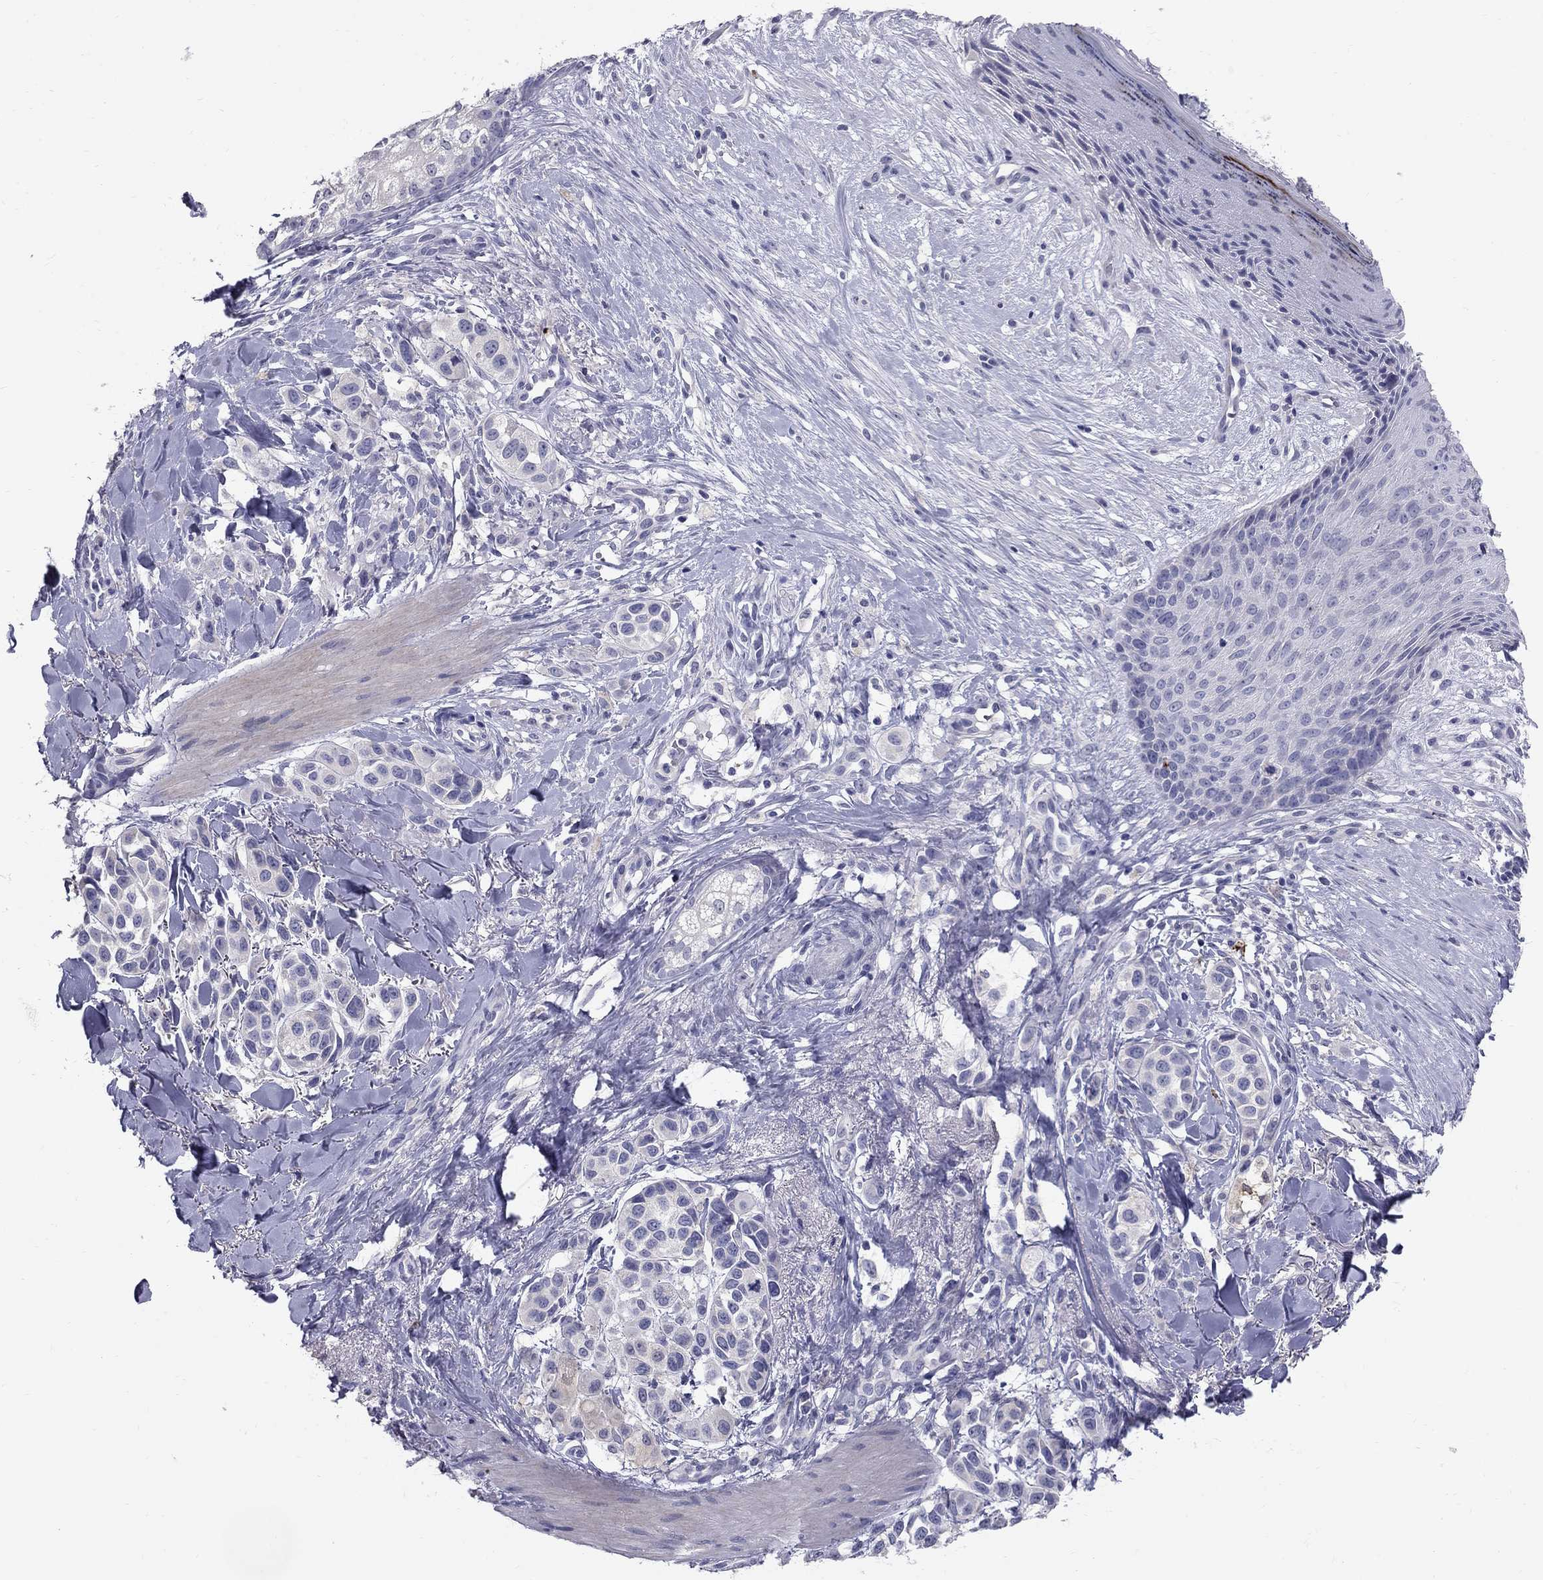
{"staining": {"intensity": "negative", "quantity": "none", "location": "none"}, "tissue": "melanoma", "cell_type": "Tumor cells", "image_type": "cancer", "snomed": [{"axis": "morphology", "description": "Malignant melanoma, NOS"}, {"axis": "topography", "description": "Skin"}], "caption": "Immunohistochemical staining of malignant melanoma demonstrates no significant staining in tumor cells.", "gene": "TP53TG5", "patient": {"sex": "male", "age": 57}}